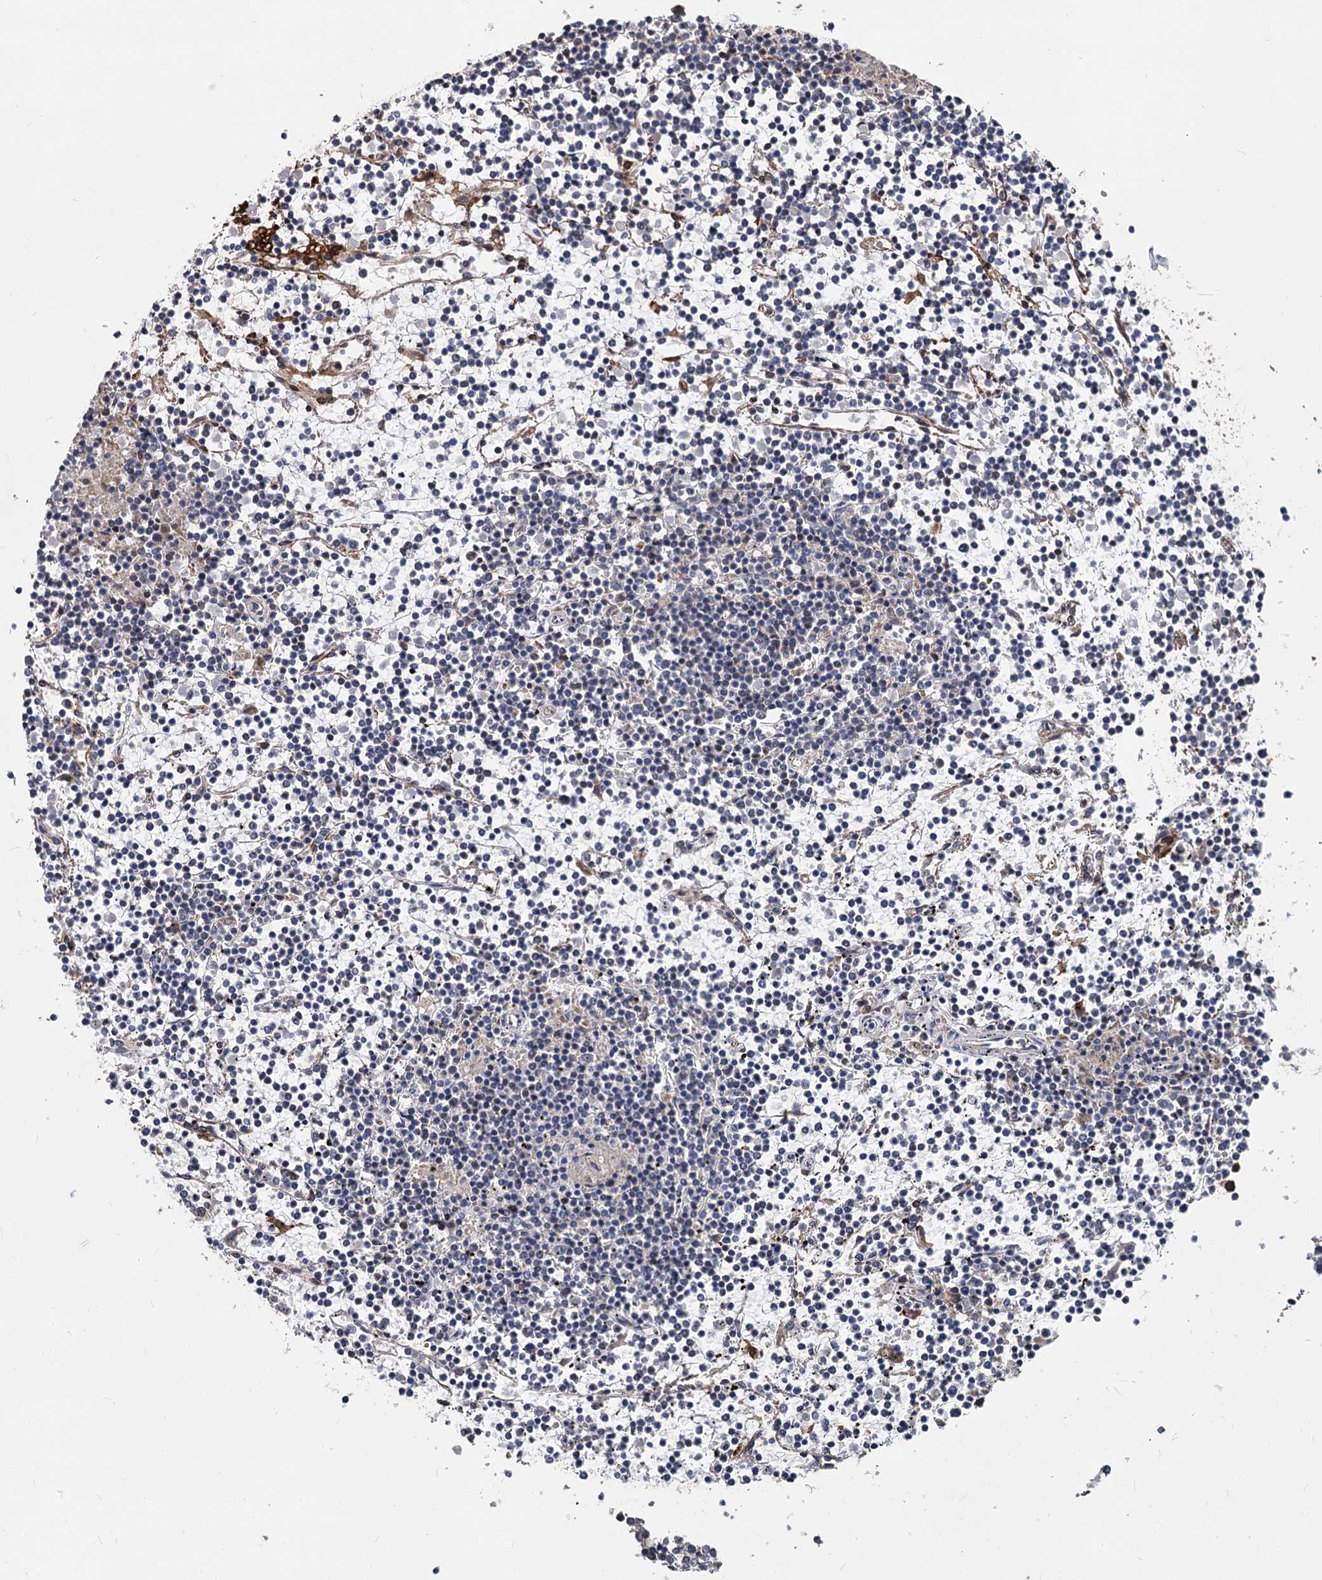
{"staining": {"intensity": "negative", "quantity": "none", "location": "none"}, "tissue": "lymphoma", "cell_type": "Tumor cells", "image_type": "cancer", "snomed": [{"axis": "morphology", "description": "Malignant lymphoma, non-Hodgkin's type, Low grade"}, {"axis": "topography", "description": "Spleen"}], "caption": "Malignant lymphoma, non-Hodgkin's type (low-grade) stained for a protein using immunohistochemistry reveals no positivity tumor cells.", "gene": "STIM1", "patient": {"sex": "female", "age": 19}}